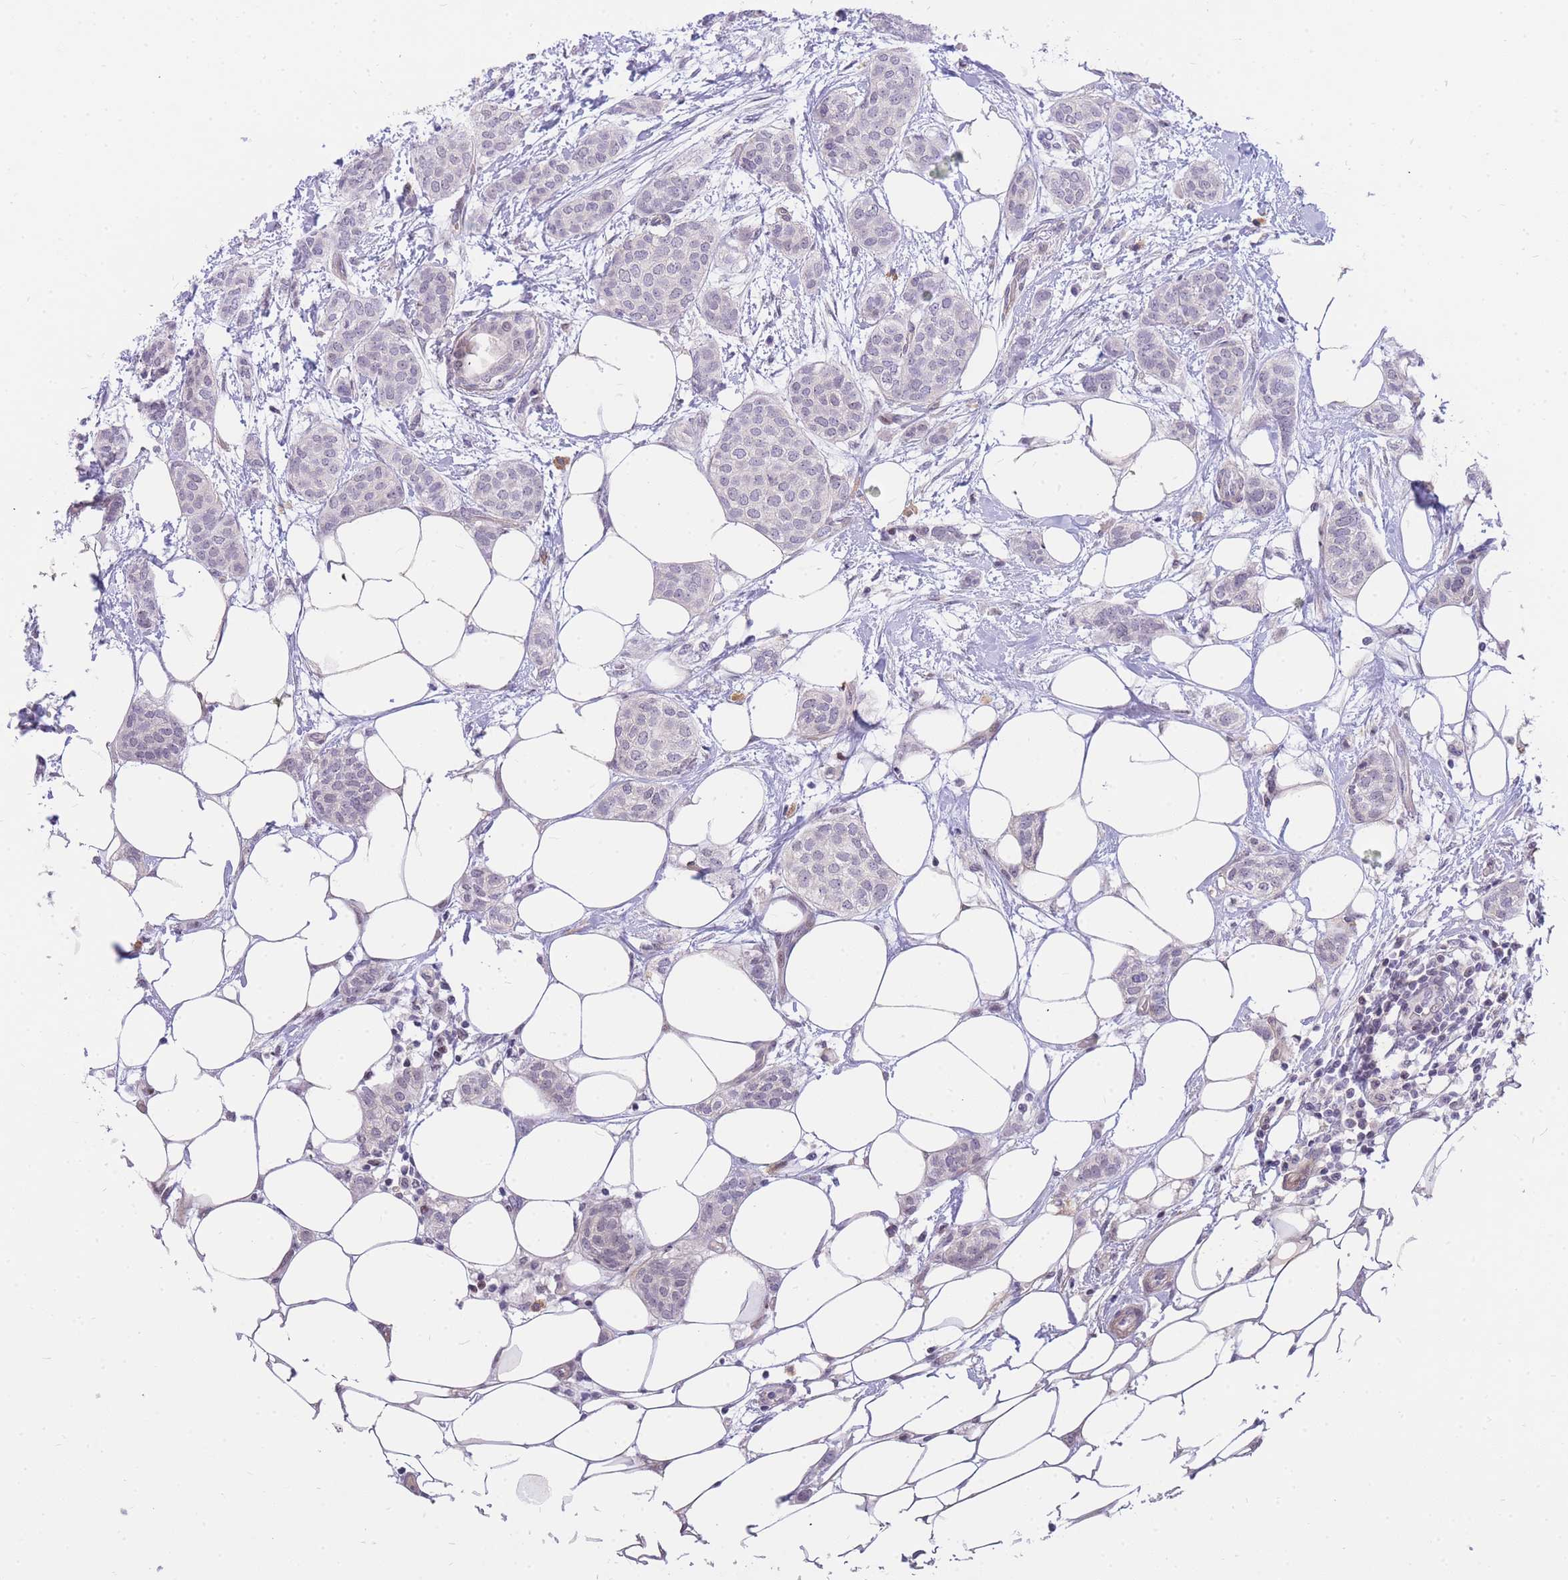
{"staining": {"intensity": "negative", "quantity": "none", "location": "none"}, "tissue": "breast cancer", "cell_type": "Tumor cells", "image_type": "cancer", "snomed": [{"axis": "morphology", "description": "Duct carcinoma"}, {"axis": "topography", "description": "Breast"}], "caption": "Immunohistochemical staining of human breast cancer (invasive ductal carcinoma) reveals no significant positivity in tumor cells.", "gene": "TLE2", "patient": {"sex": "female", "age": 72}}